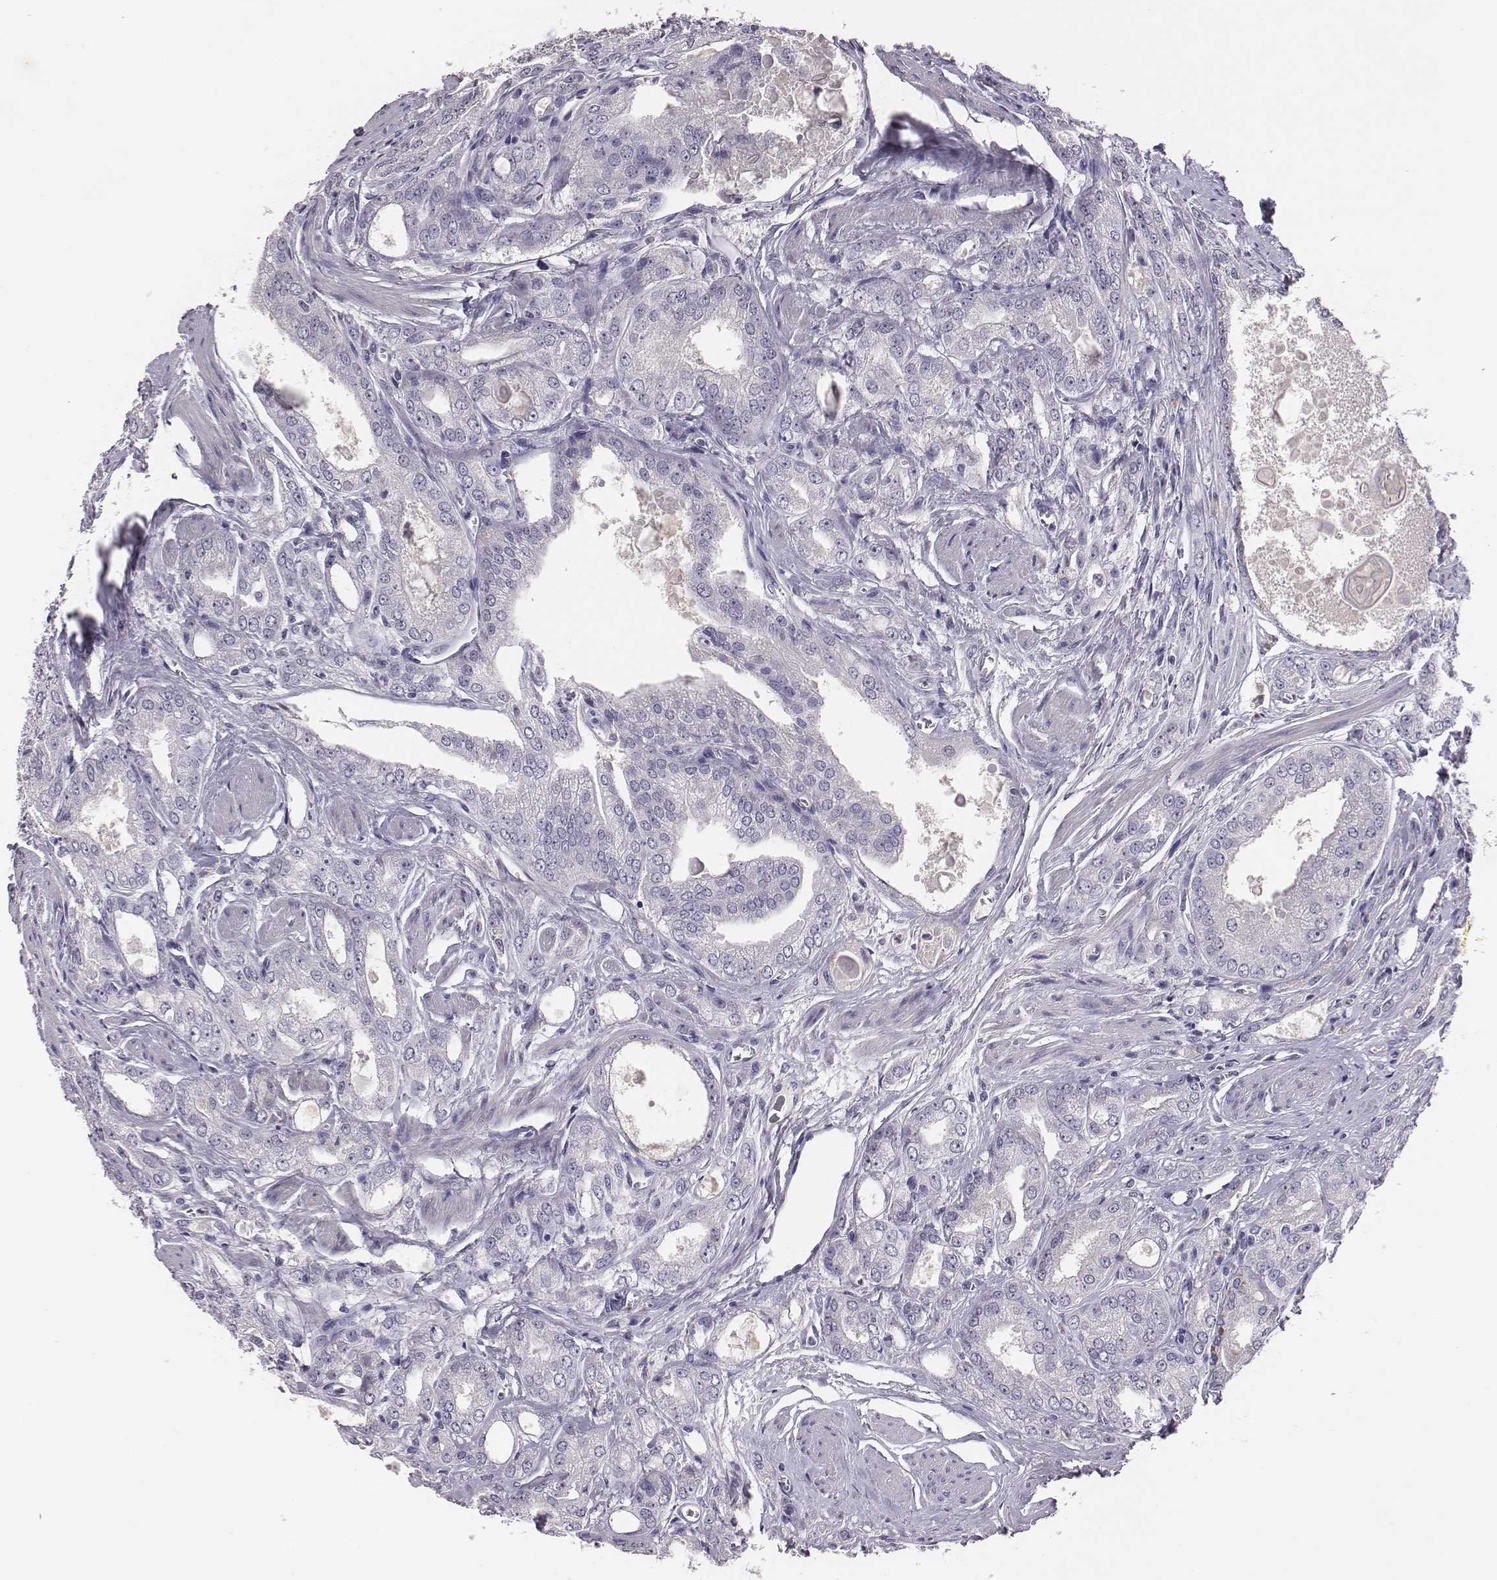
{"staining": {"intensity": "negative", "quantity": "none", "location": "none"}, "tissue": "prostate cancer", "cell_type": "Tumor cells", "image_type": "cancer", "snomed": [{"axis": "morphology", "description": "Adenocarcinoma, NOS"}, {"axis": "morphology", "description": "Adenocarcinoma, High grade"}, {"axis": "topography", "description": "Prostate"}], "caption": "This is an IHC photomicrograph of human prostate cancer (adenocarcinoma). There is no expression in tumor cells.", "gene": "EN1", "patient": {"sex": "male", "age": 70}}